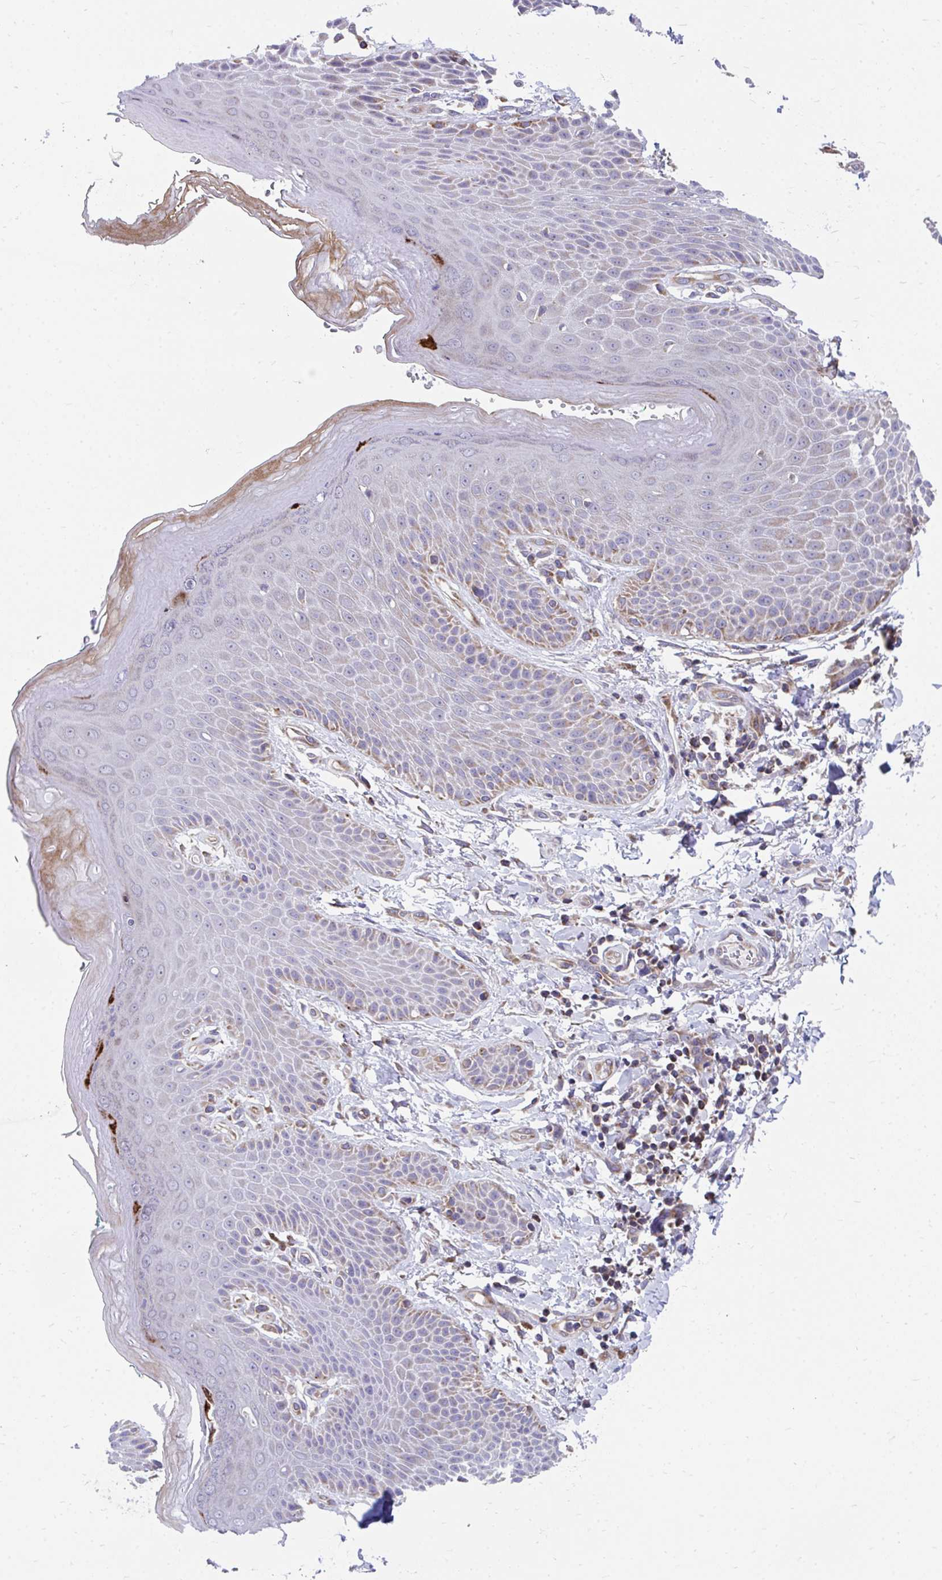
{"staining": {"intensity": "strong", "quantity": "<25%", "location": "cytoplasmic/membranous"}, "tissue": "skin", "cell_type": "Epidermal cells", "image_type": "normal", "snomed": [{"axis": "morphology", "description": "Normal tissue, NOS"}, {"axis": "topography", "description": "Peripheral nerve tissue"}], "caption": "Benign skin displays strong cytoplasmic/membranous staining in about <25% of epidermal cells, visualized by immunohistochemistry.", "gene": "FHIP1B", "patient": {"sex": "male", "age": 51}}